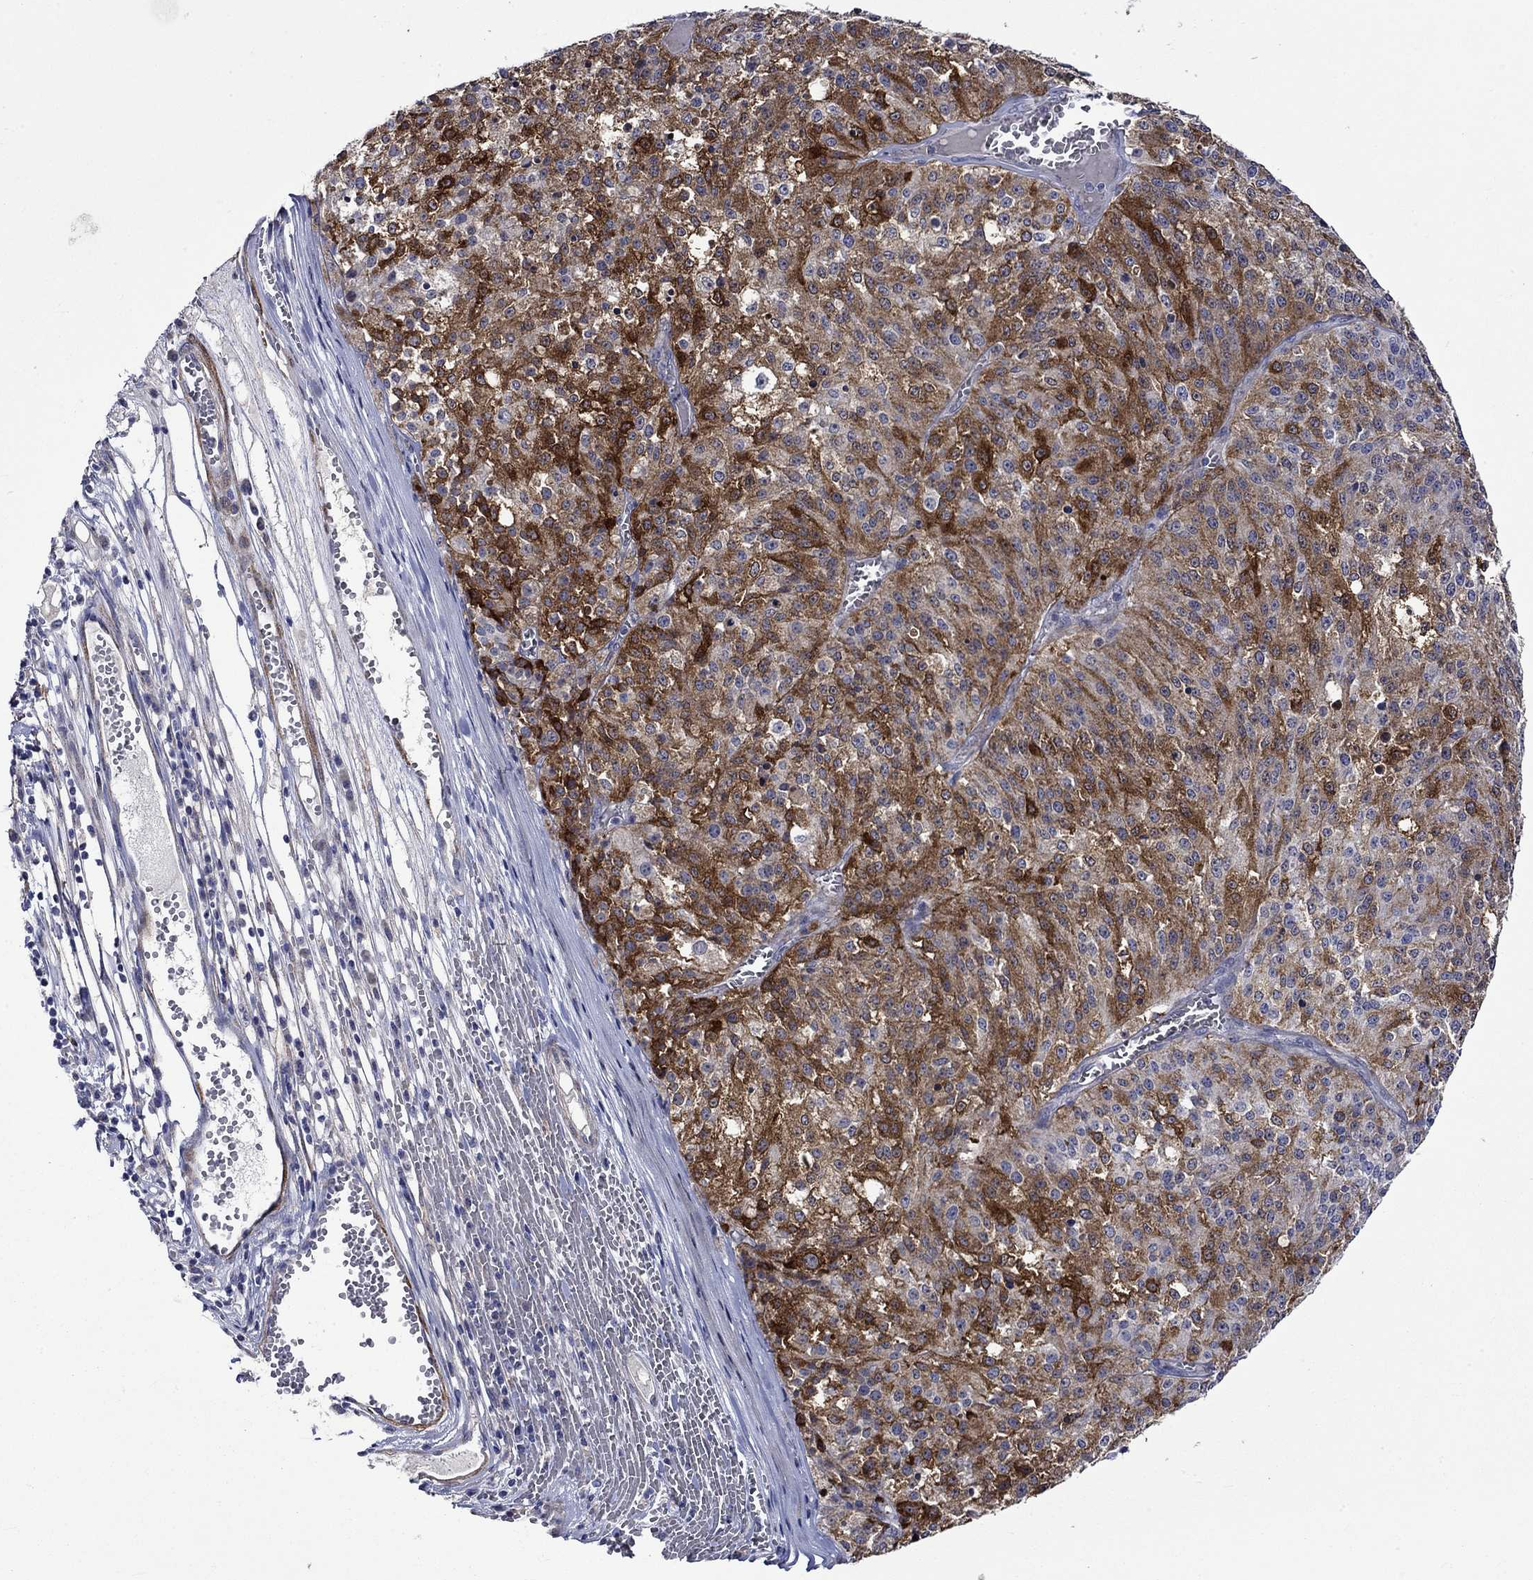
{"staining": {"intensity": "strong", "quantity": "25%-75%", "location": "cytoplasmic/membranous"}, "tissue": "melanoma", "cell_type": "Tumor cells", "image_type": "cancer", "snomed": [{"axis": "morphology", "description": "Malignant melanoma, Metastatic site"}, {"axis": "topography", "description": "Lymph node"}], "caption": "This image shows immunohistochemistry (IHC) staining of human malignant melanoma (metastatic site), with high strong cytoplasmic/membranous staining in about 25%-75% of tumor cells.", "gene": "CRYAB", "patient": {"sex": "female", "age": 64}}